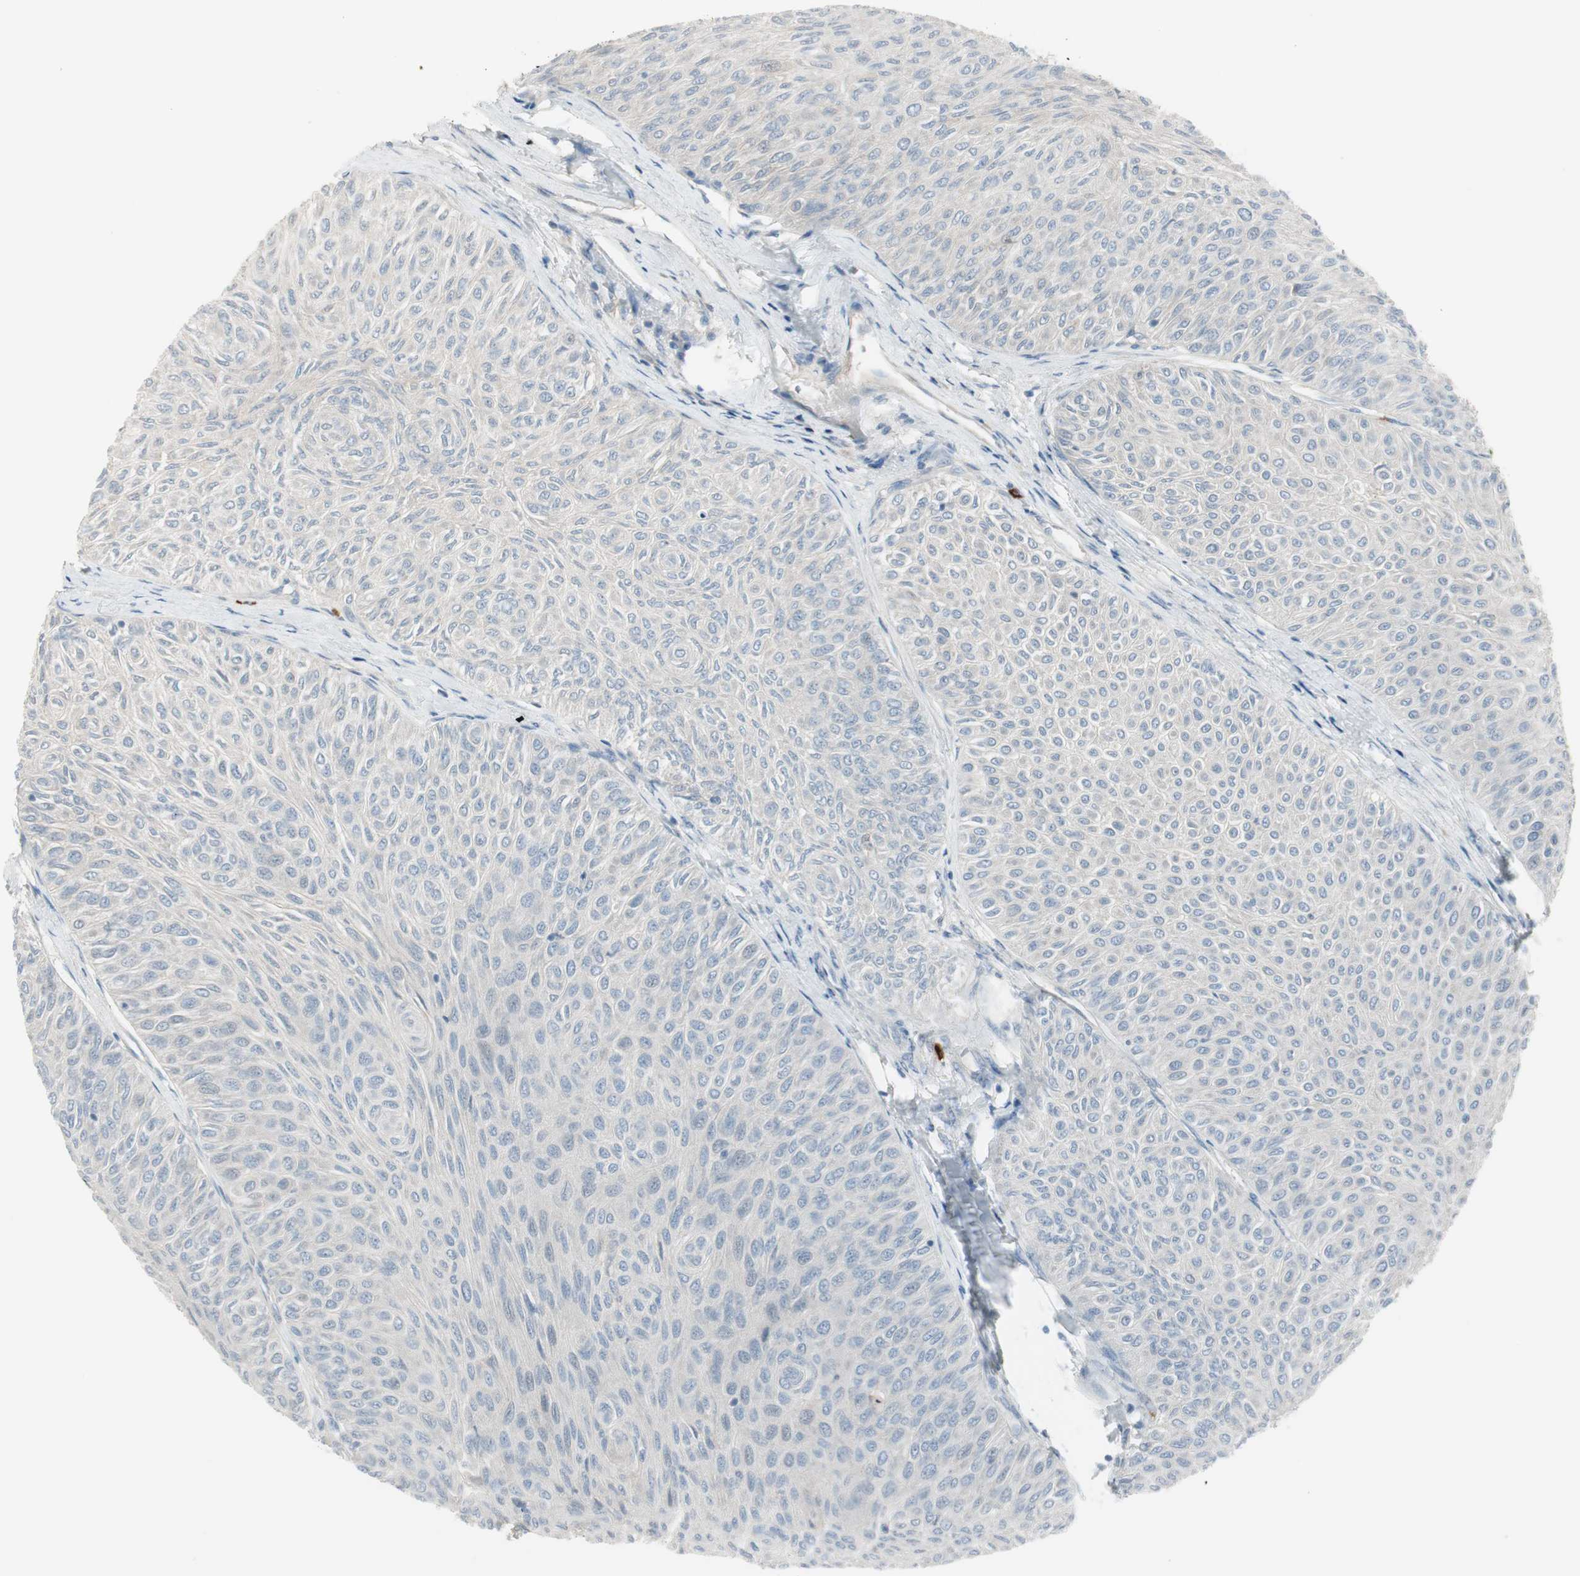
{"staining": {"intensity": "negative", "quantity": "none", "location": "none"}, "tissue": "urothelial cancer", "cell_type": "Tumor cells", "image_type": "cancer", "snomed": [{"axis": "morphology", "description": "Urothelial carcinoma, Low grade"}, {"axis": "topography", "description": "Urinary bladder"}], "caption": "Human urothelial cancer stained for a protein using immunohistochemistry (IHC) shows no positivity in tumor cells.", "gene": "MAPRE3", "patient": {"sex": "male", "age": 78}}